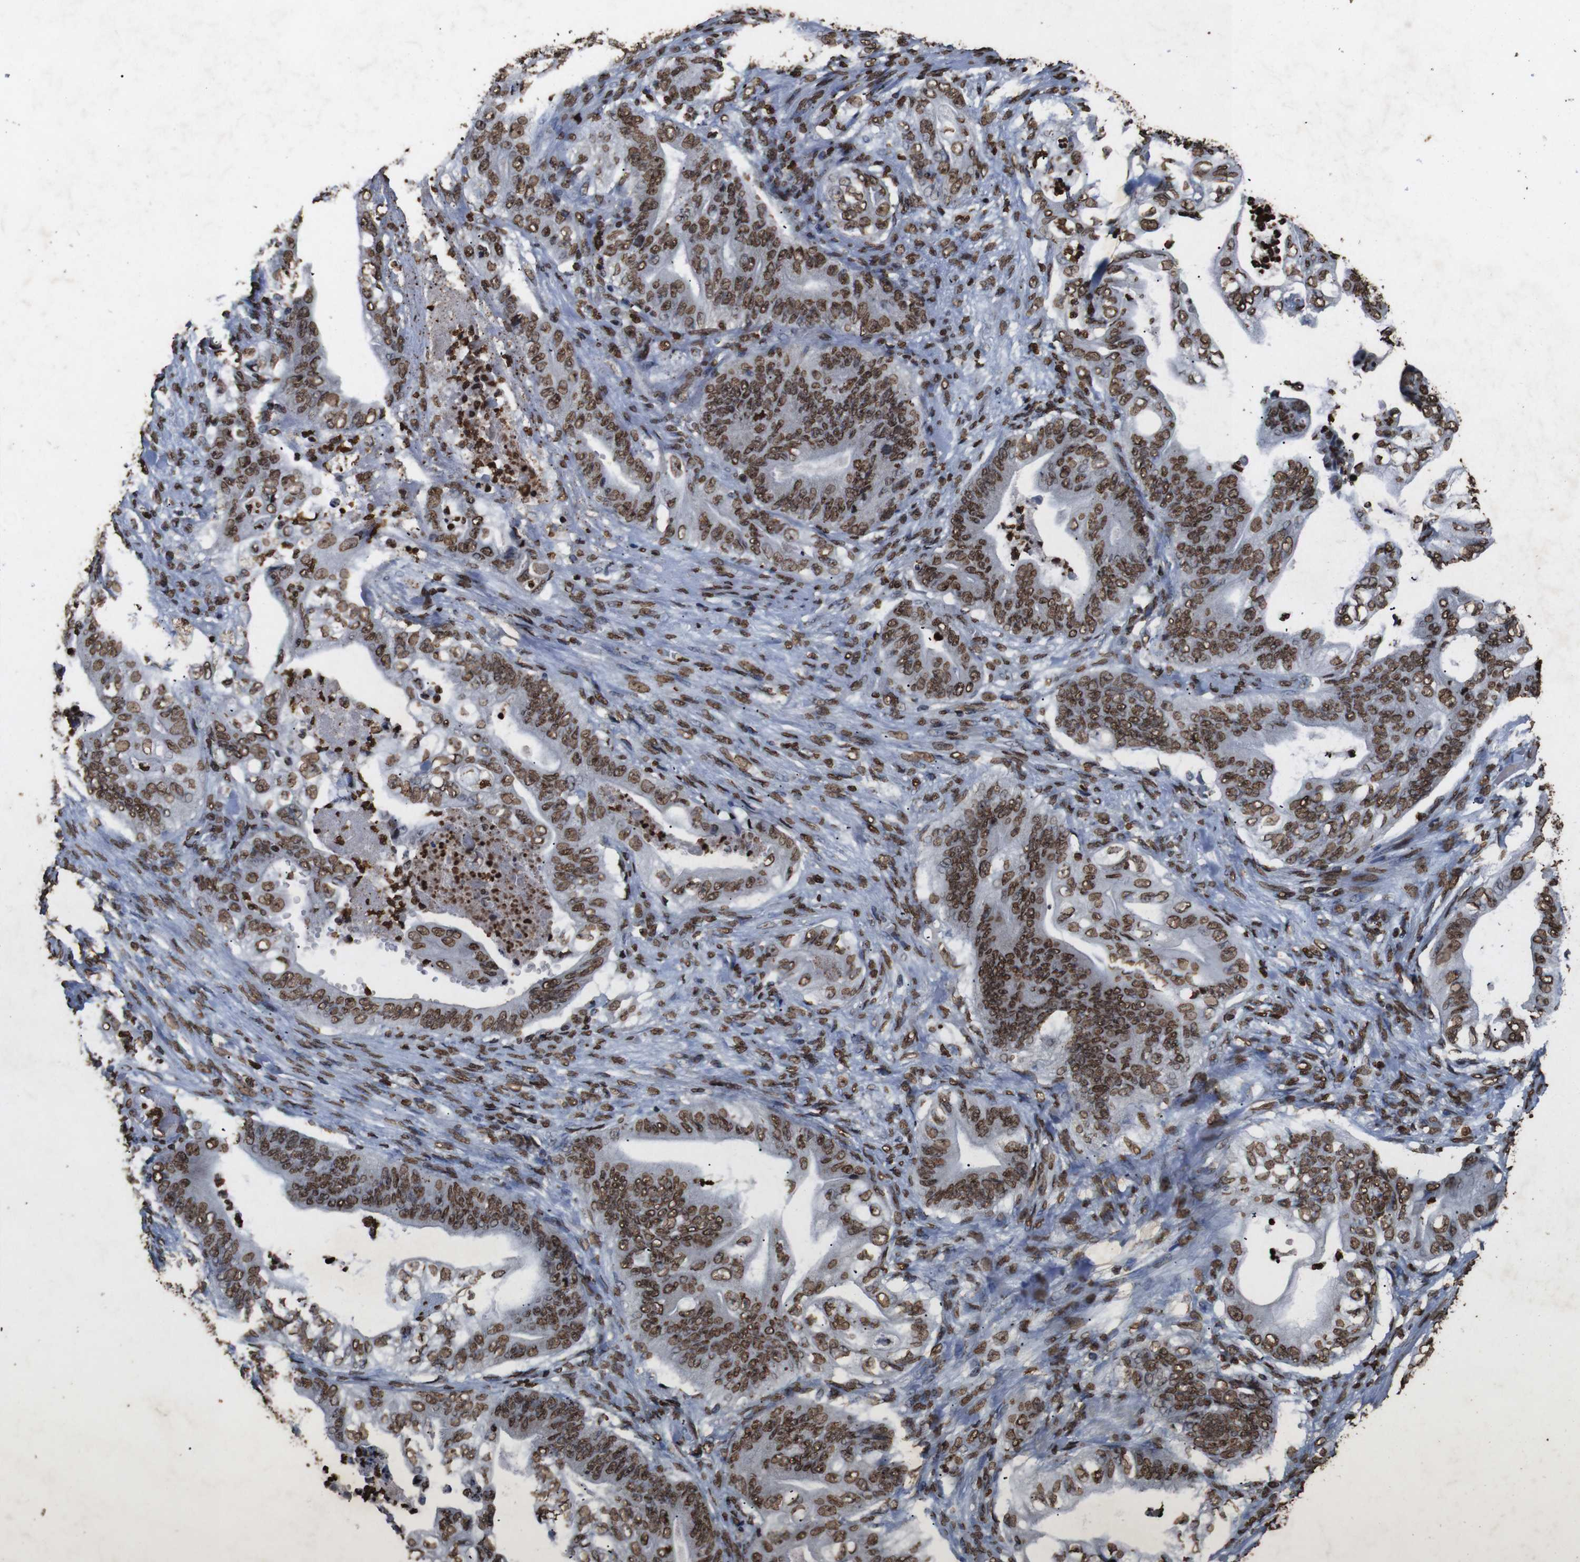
{"staining": {"intensity": "strong", "quantity": ">75%", "location": "nuclear"}, "tissue": "stomach cancer", "cell_type": "Tumor cells", "image_type": "cancer", "snomed": [{"axis": "morphology", "description": "Adenocarcinoma, NOS"}, {"axis": "topography", "description": "Stomach"}], "caption": "DAB (3,3'-diaminobenzidine) immunohistochemical staining of stomach adenocarcinoma displays strong nuclear protein expression in approximately >75% of tumor cells.", "gene": "MDM2", "patient": {"sex": "female", "age": 73}}